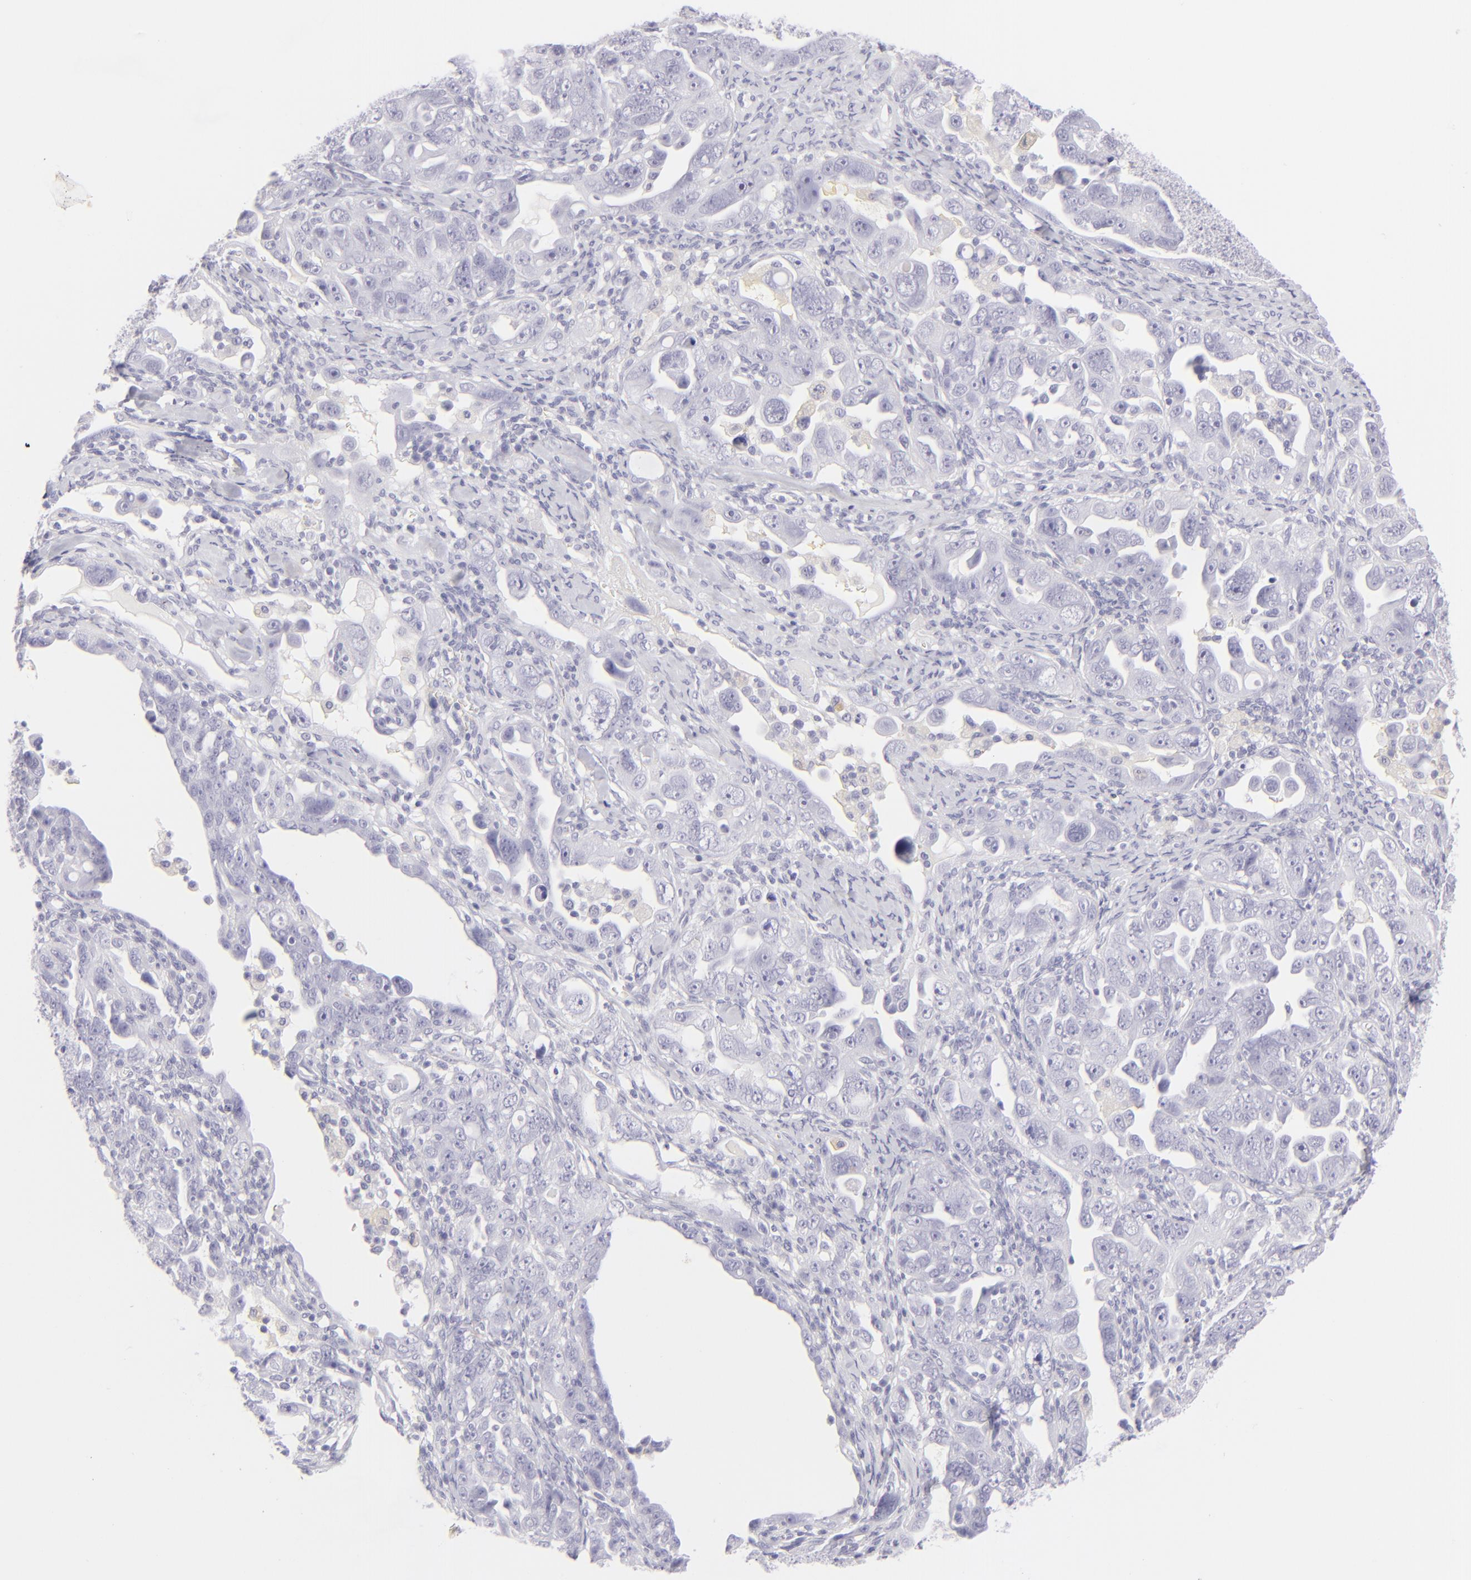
{"staining": {"intensity": "negative", "quantity": "none", "location": "none"}, "tissue": "ovarian cancer", "cell_type": "Tumor cells", "image_type": "cancer", "snomed": [{"axis": "morphology", "description": "Cystadenocarcinoma, serous, NOS"}, {"axis": "topography", "description": "Ovary"}], "caption": "This is a histopathology image of immunohistochemistry (IHC) staining of ovarian serous cystadenocarcinoma, which shows no expression in tumor cells.", "gene": "FCER2", "patient": {"sex": "female", "age": 66}}